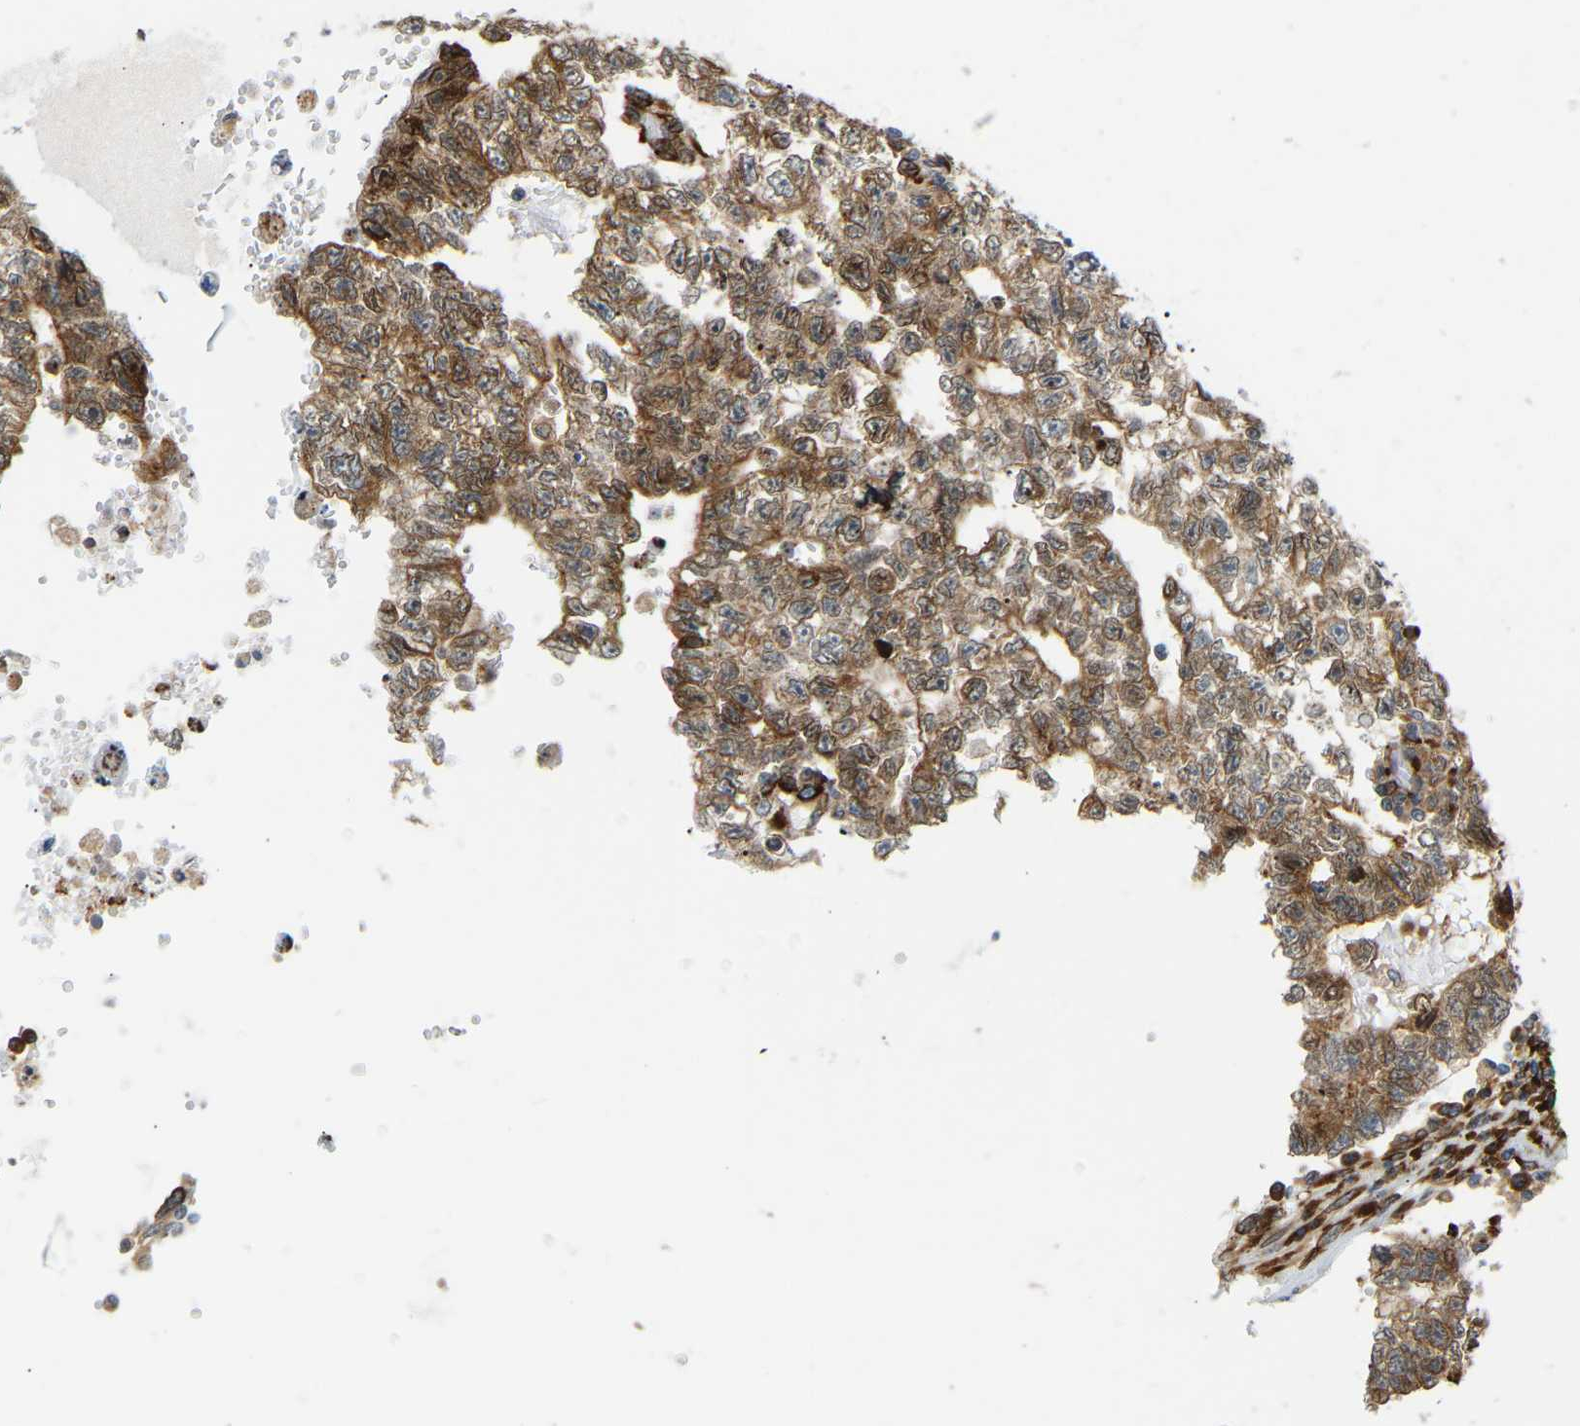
{"staining": {"intensity": "moderate", "quantity": ">75%", "location": "cytoplasmic/membranous"}, "tissue": "testis cancer", "cell_type": "Tumor cells", "image_type": "cancer", "snomed": [{"axis": "morphology", "description": "Seminoma, NOS"}, {"axis": "morphology", "description": "Carcinoma, Embryonal, NOS"}, {"axis": "topography", "description": "Testis"}], "caption": "Testis cancer (embryonal carcinoma) tissue demonstrates moderate cytoplasmic/membranous expression in approximately >75% of tumor cells, visualized by immunohistochemistry.", "gene": "PLCG2", "patient": {"sex": "male", "age": 38}}